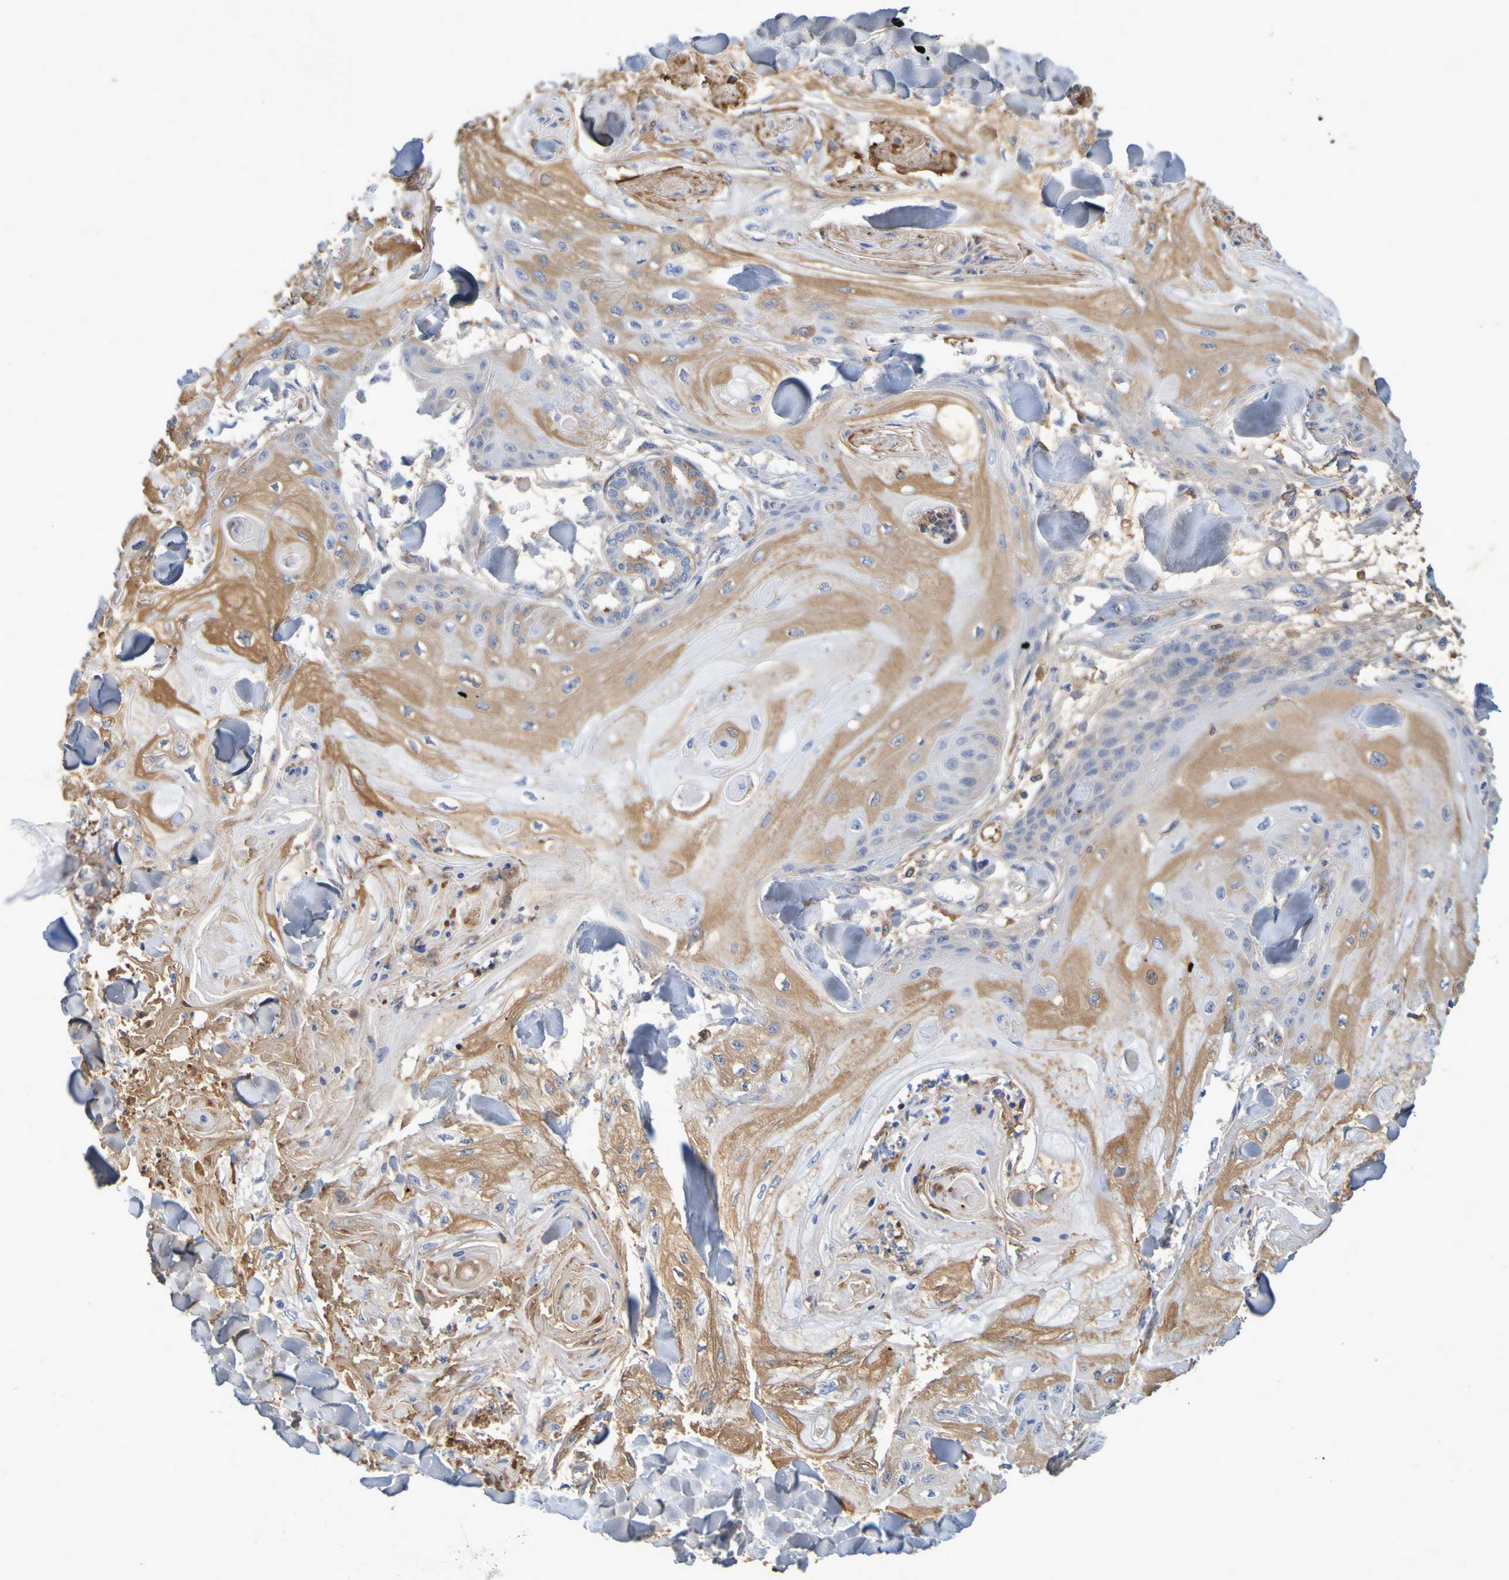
{"staining": {"intensity": "moderate", "quantity": "25%-75%", "location": "cytoplasmic/membranous"}, "tissue": "skin cancer", "cell_type": "Tumor cells", "image_type": "cancer", "snomed": [{"axis": "morphology", "description": "Squamous cell carcinoma, NOS"}, {"axis": "topography", "description": "Skin"}], "caption": "DAB immunohistochemical staining of human squamous cell carcinoma (skin) exhibits moderate cytoplasmic/membranous protein positivity in about 25%-75% of tumor cells.", "gene": "GAB3", "patient": {"sex": "male", "age": 74}}